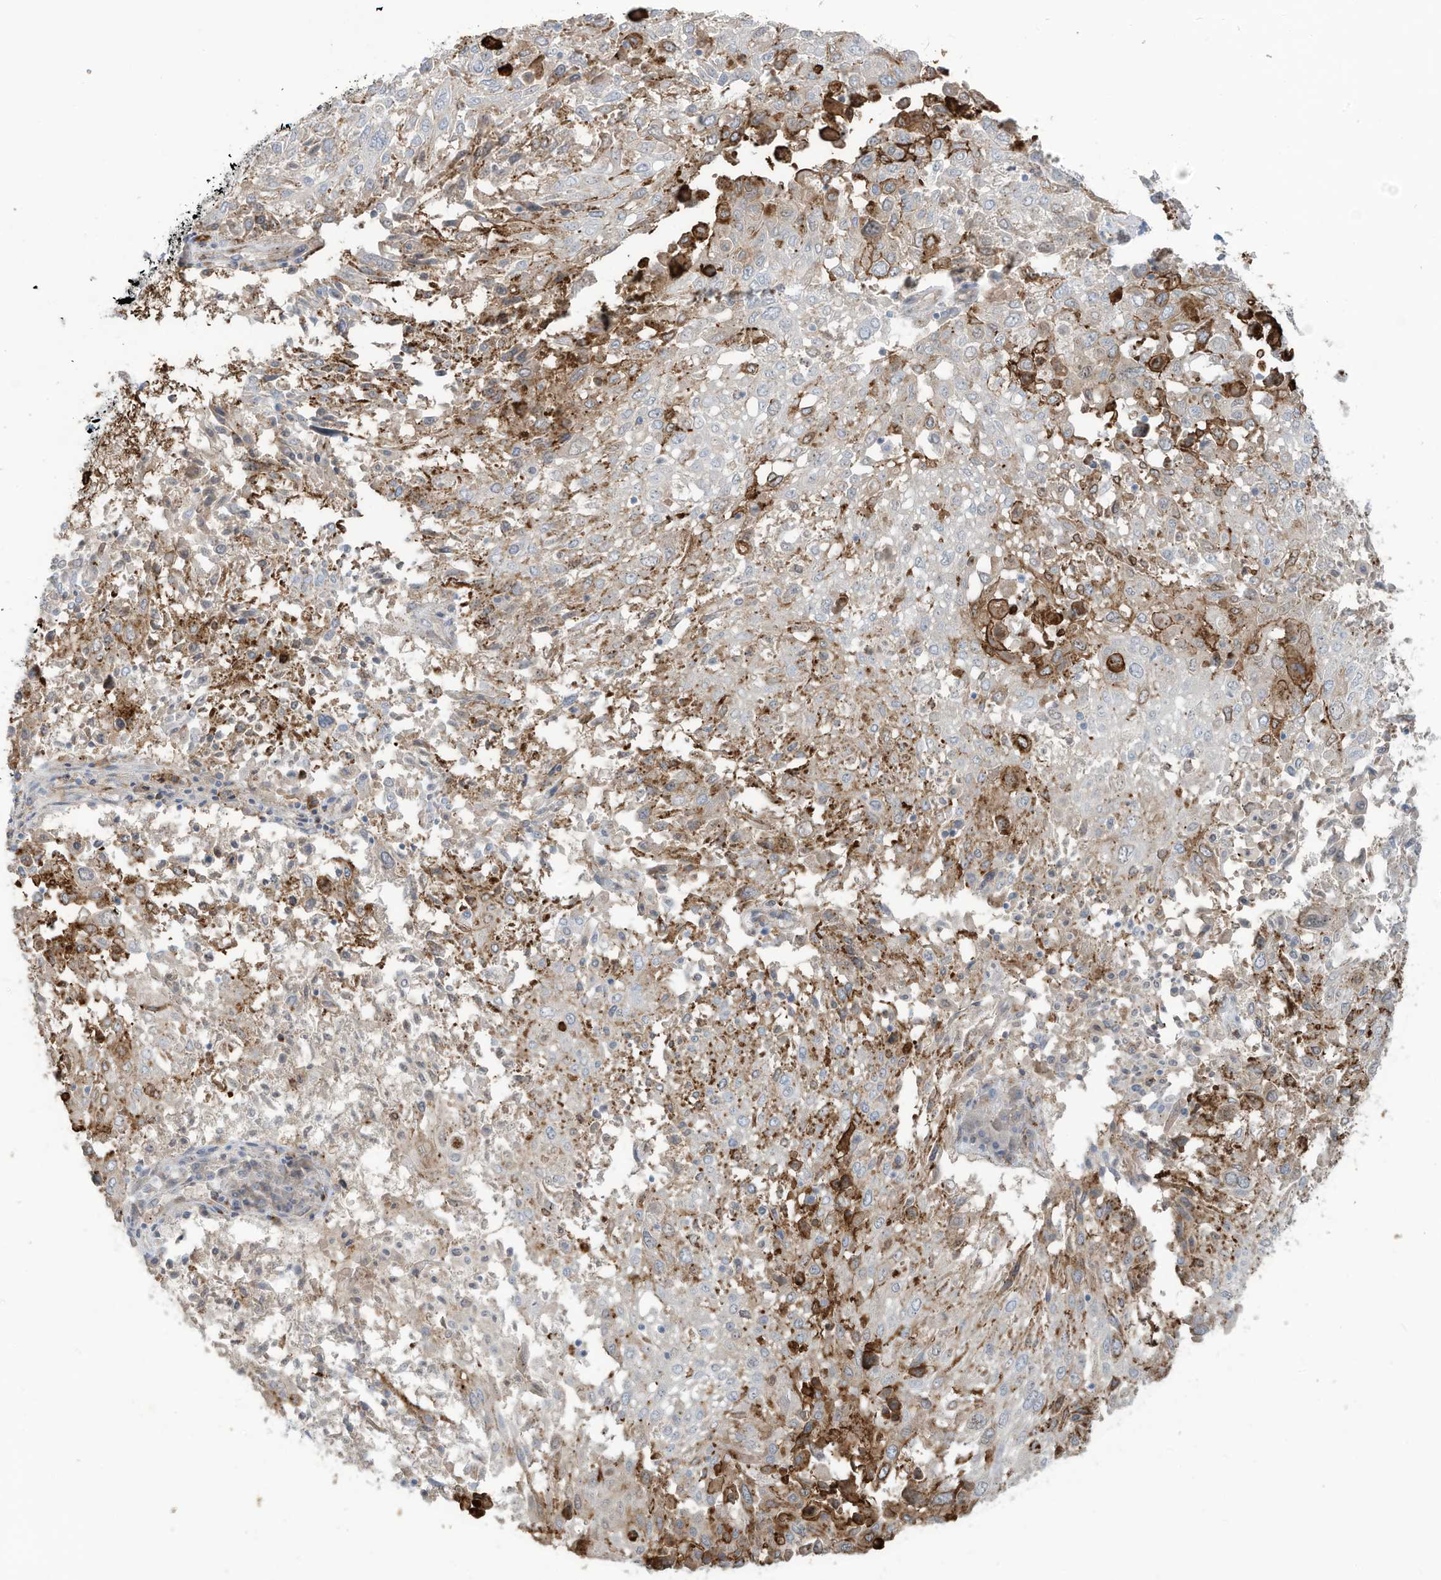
{"staining": {"intensity": "moderate", "quantity": "<25%", "location": "cytoplasmic/membranous"}, "tissue": "lung cancer", "cell_type": "Tumor cells", "image_type": "cancer", "snomed": [{"axis": "morphology", "description": "Squamous cell carcinoma, NOS"}, {"axis": "topography", "description": "Lung"}], "caption": "DAB immunohistochemical staining of lung cancer (squamous cell carcinoma) displays moderate cytoplasmic/membranous protein positivity in about <25% of tumor cells.", "gene": "NOTO", "patient": {"sex": "male", "age": 65}}